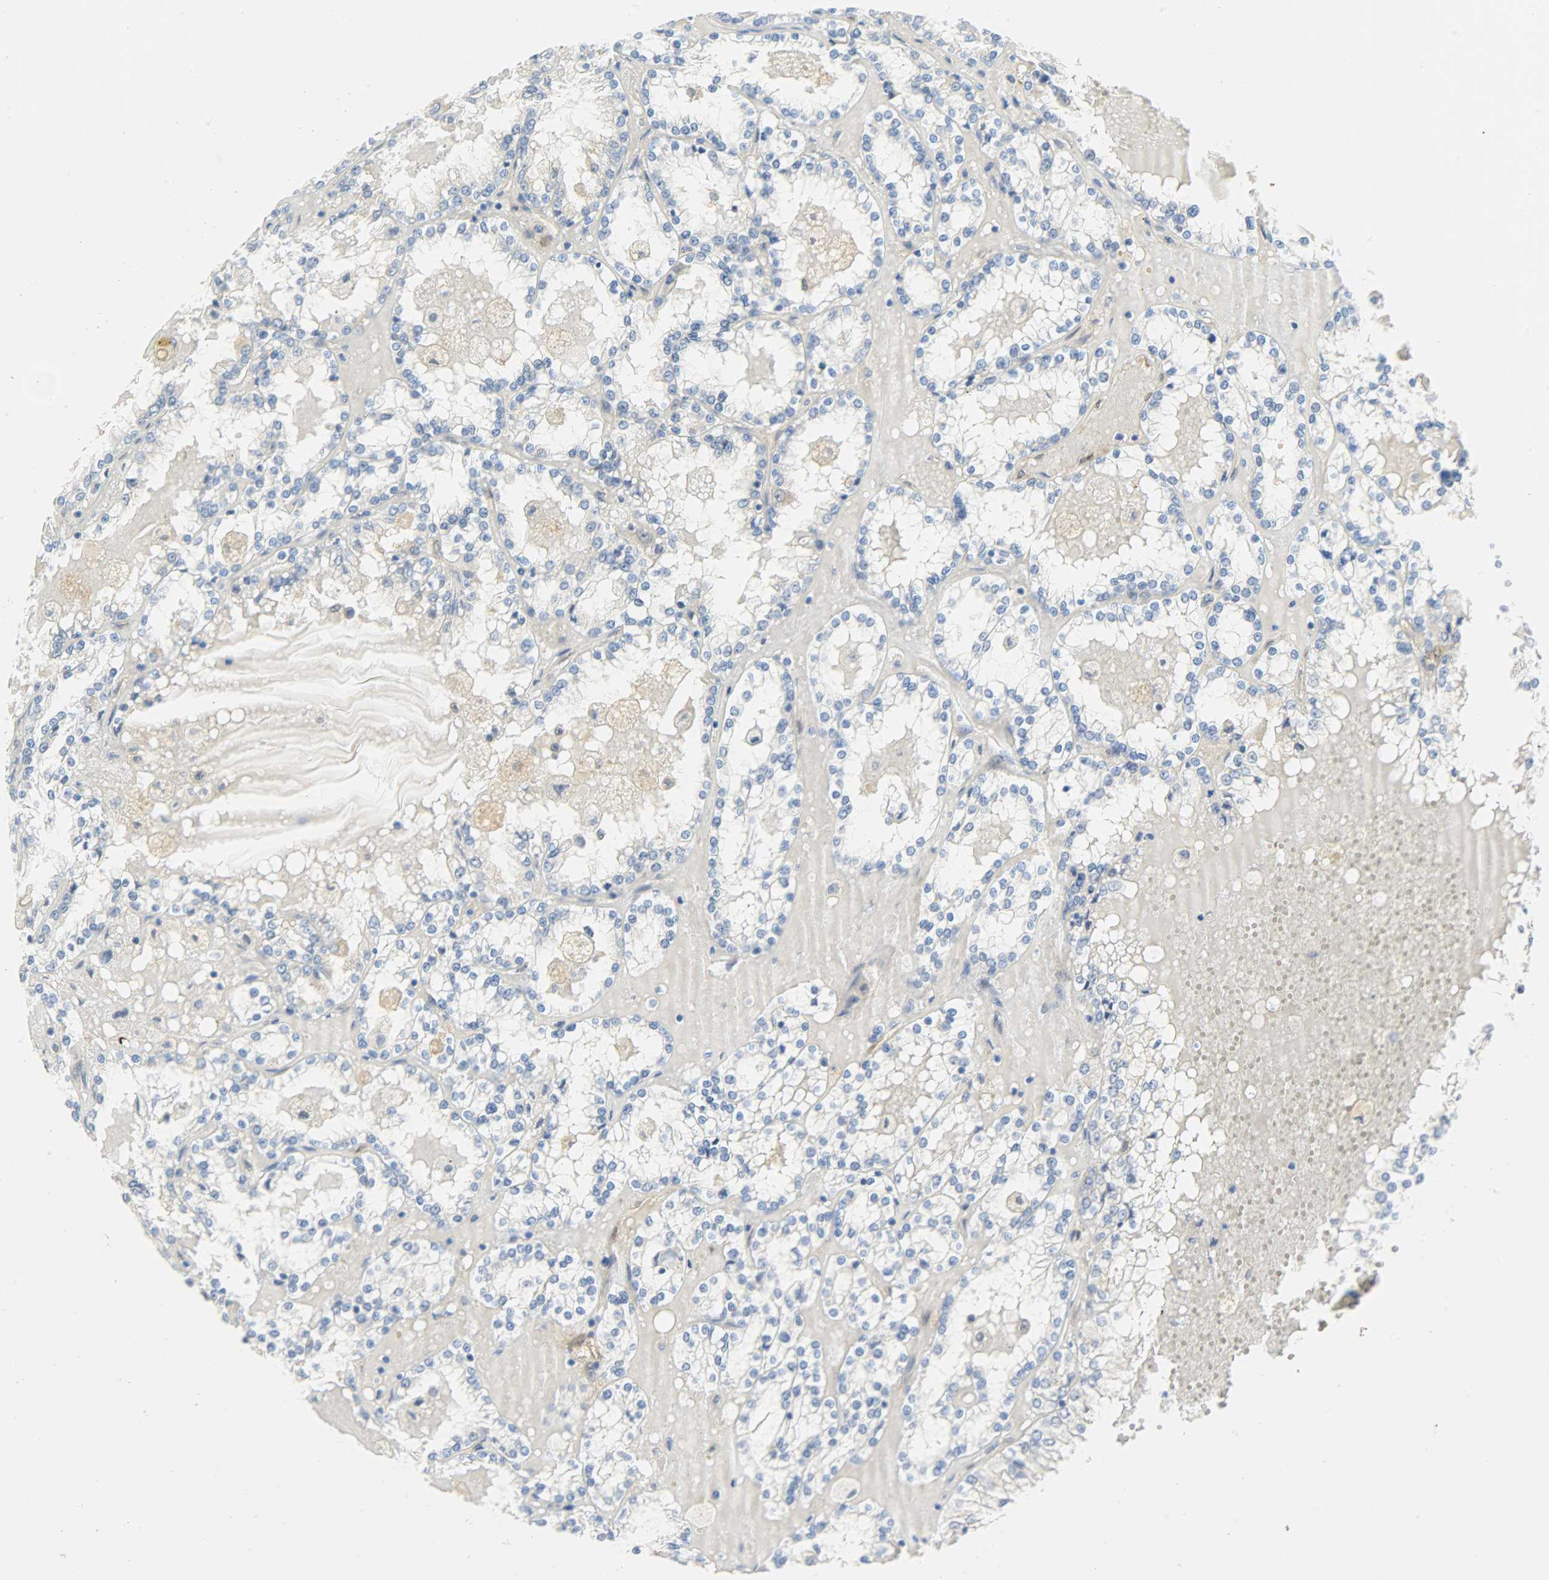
{"staining": {"intensity": "negative", "quantity": "none", "location": "none"}, "tissue": "renal cancer", "cell_type": "Tumor cells", "image_type": "cancer", "snomed": [{"axis": "morphology", "description": "Adenocarcinoma, NOS"}, {"axis": "topography", "description": "Kidney"}], "caption": "The IHC histopathology image has no significant staining in tumor cells of renal cancer tissue.", "gene": "FKBP1A", "patient": {"sex": "female", "age": 56}}